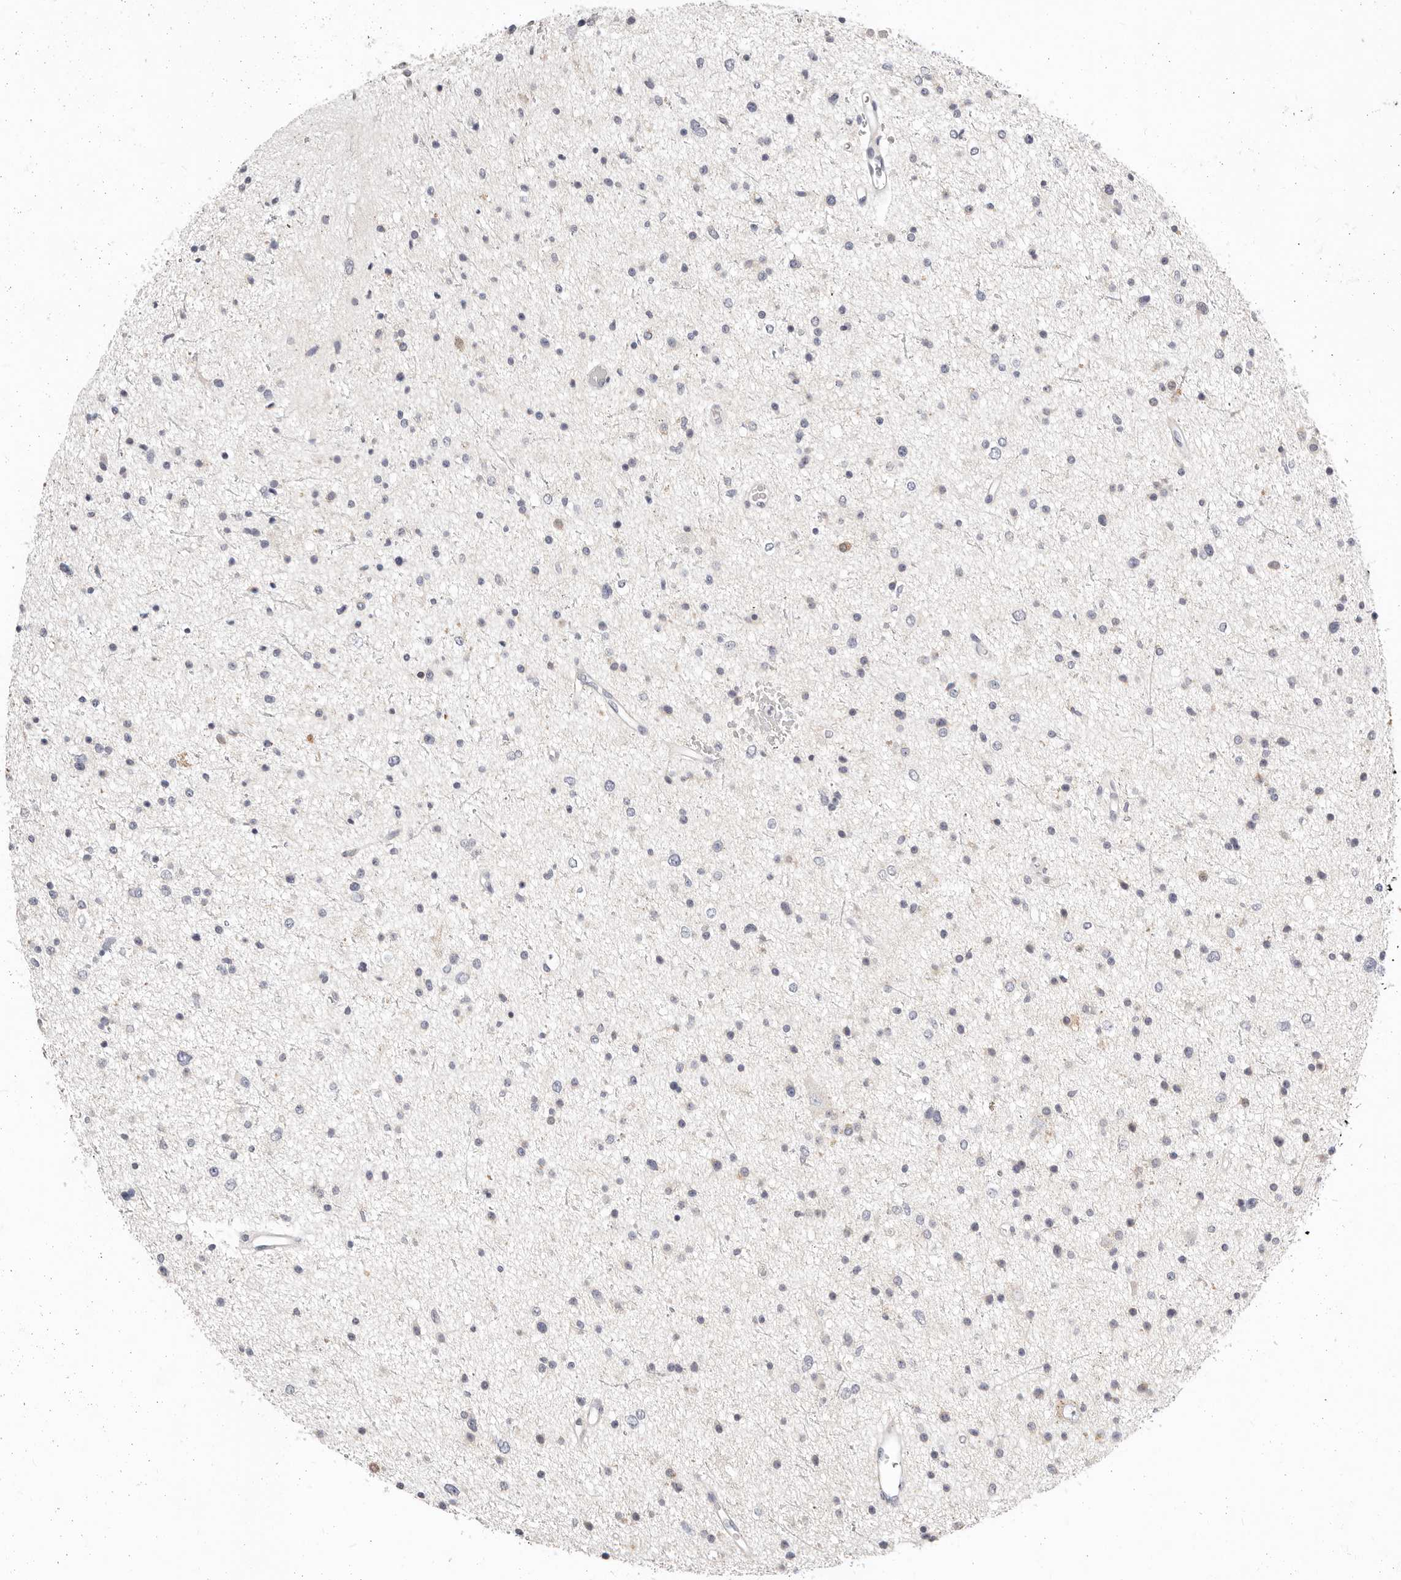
{"staining": {"intensity": "negative", "quantity": "none", "location": "none"}, "tissue": "glioma", "cell_type": "Tumor cells", "image_type": "cancer", "snomed": [{"axis": "morphology", "description": "Glioma, malignant, Low grade"}, {"axis": "topography", "description": "Brain"}], "caption": "This is a photomicrograph of immunohistochemistry staining of glioma, which shows no positivity in tumor cells.", "gene": "TMEM63B", "patient": {"sex": "female", "age": 37}}